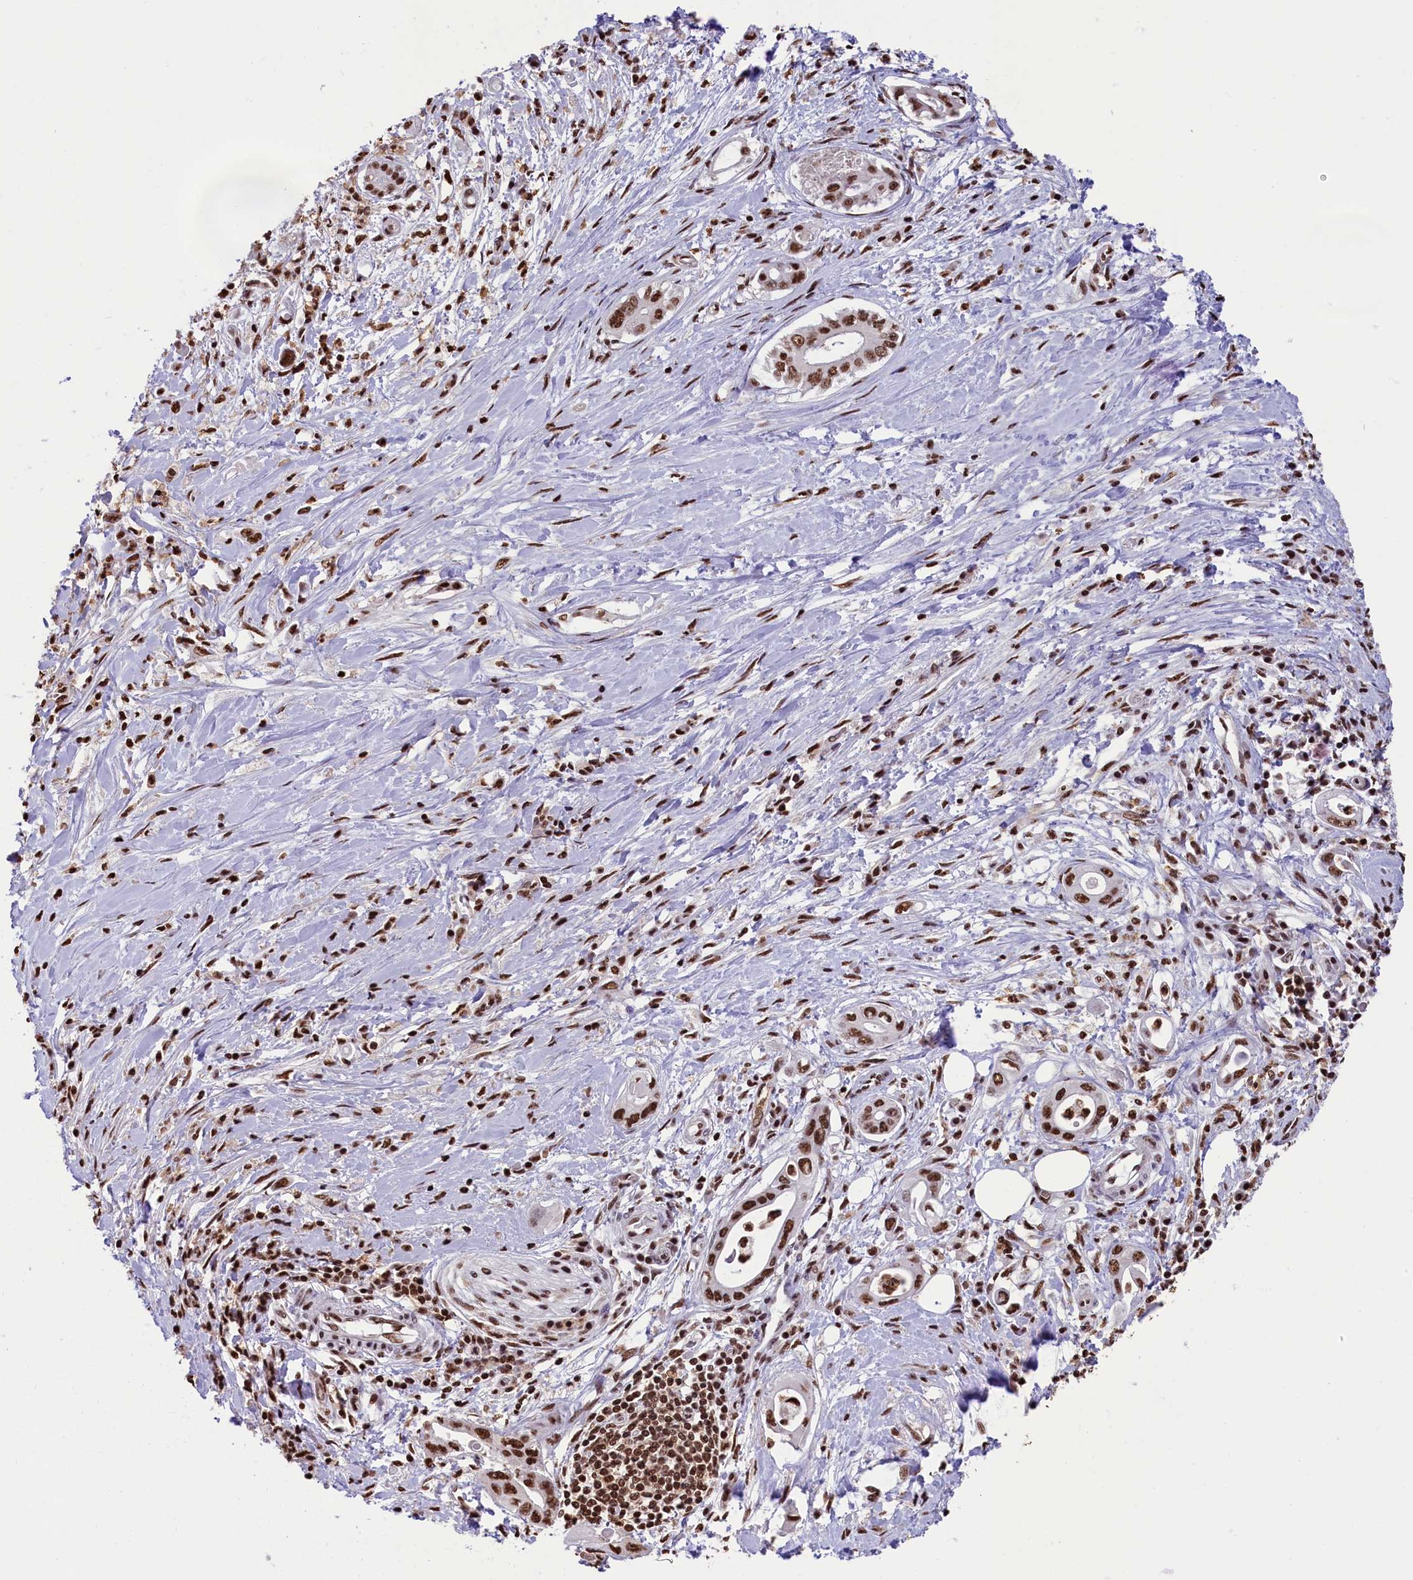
{"staining": {"intensity": "moderate", "quantity": ">75%", "location": "nuclear"}, "tissue": "pancreatic cancer", "cell_type": "Tumor cells", "image_type": "cancer", "snomed": [{"axis": "morphology", "description": "Adenocarcinoma, NOS"}, {"axis": "topography", "description": "Pancreas"}], "caption": "A high-resolution micrograph shows IHC staining of pancreatic cancer (adenocarcinoma), which demonstrates moderate nuclear staining in about >75% of tumor cells.", "gene": "SNRPD2", "patient": {"sex": "female", "age": 66}}